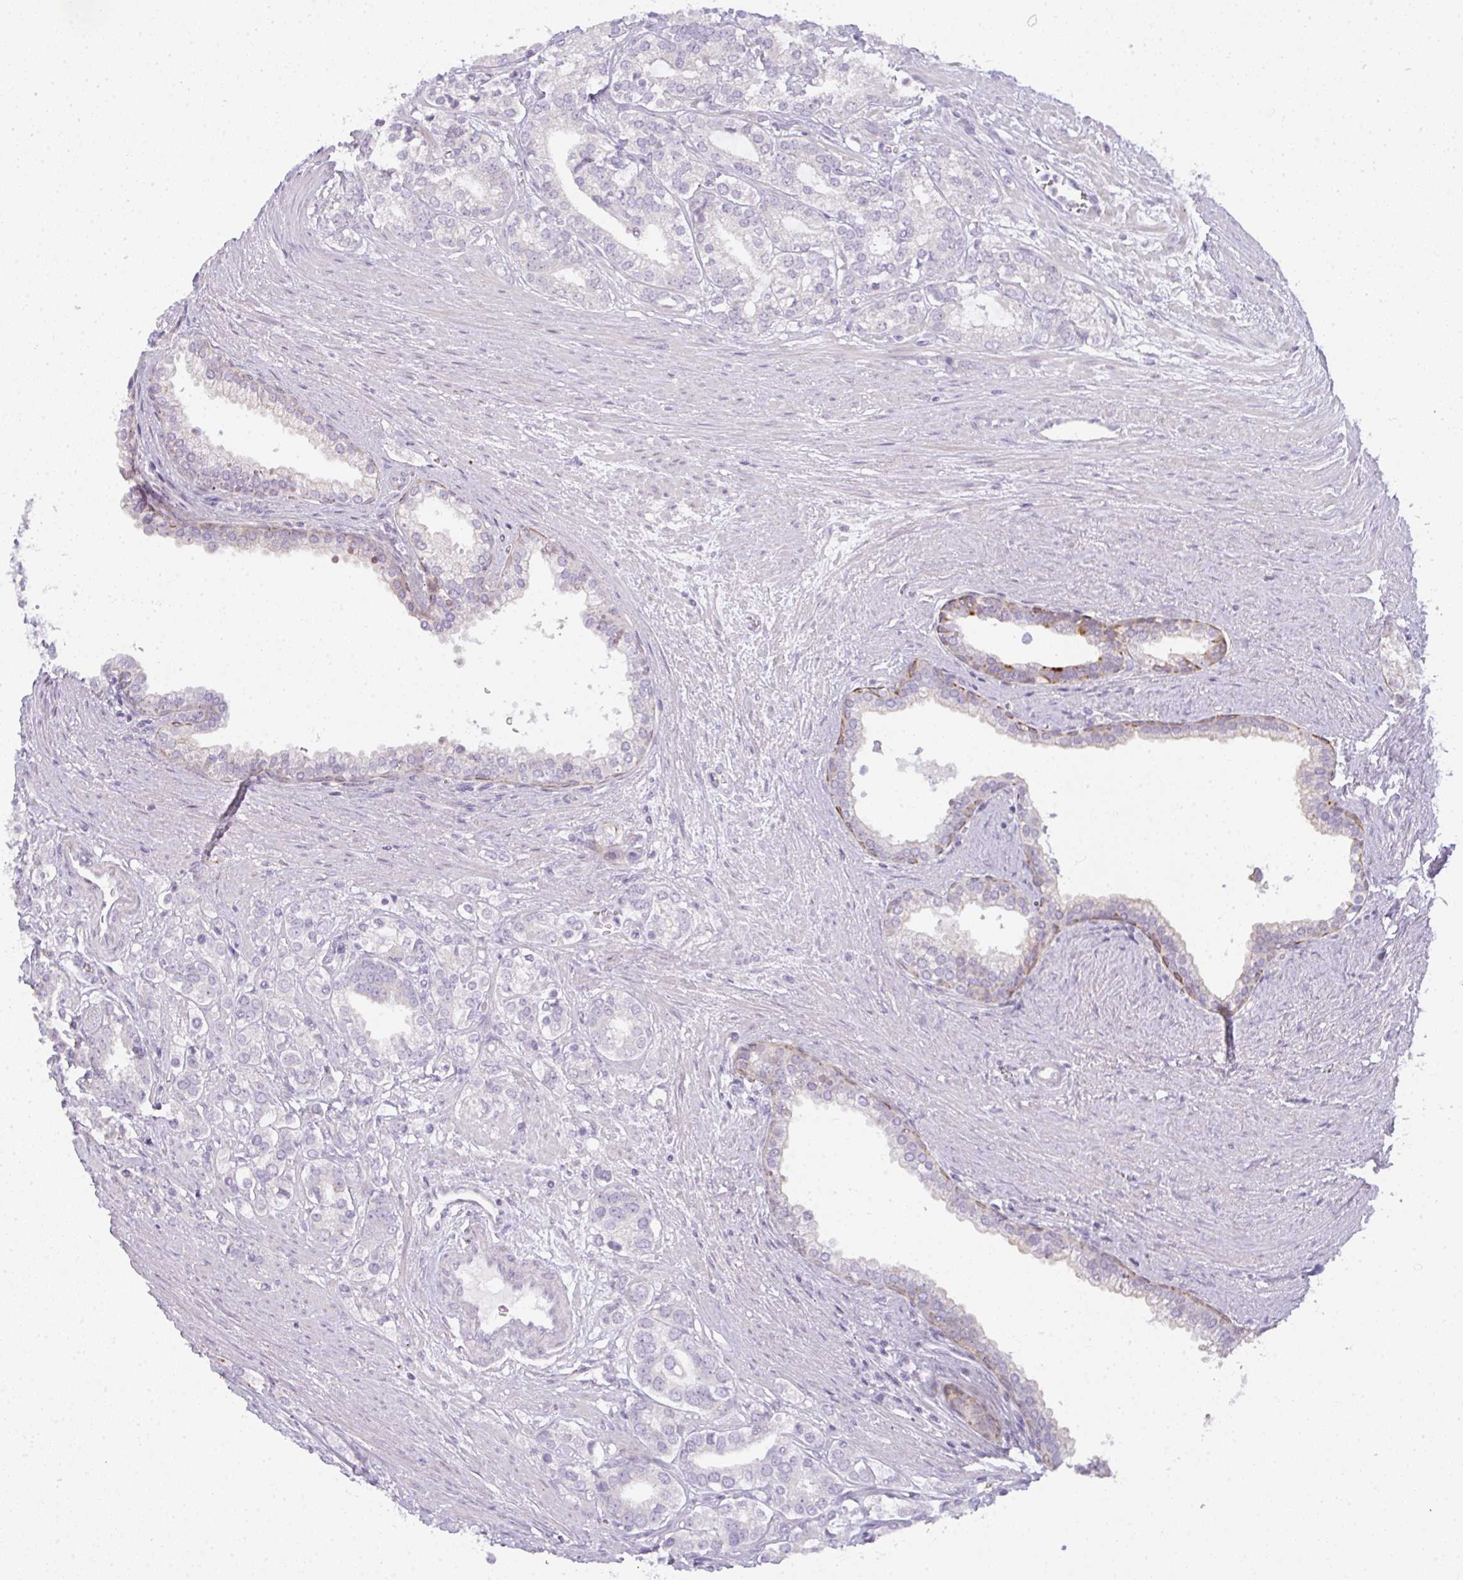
{"staining": {"intensity": "negative", "quantity": "none", "location": "none"}, "tissue": "prostate cancer", "cell_type": "Tumor cells", "image_type": "cancer", "snomed": [{"axis": "morphology", "description": "Adenocarcinoma, High grade"}, {"axis": "topography", "description": "Prostate"}], "caption": "Prostate cancer (high-grade adenocarcinoma) was stained to show a protein in brown. There is no significant positivity in tumor cells.", "gene": "SIRPB2", "patient": {"sex": "male", "age": 58}}